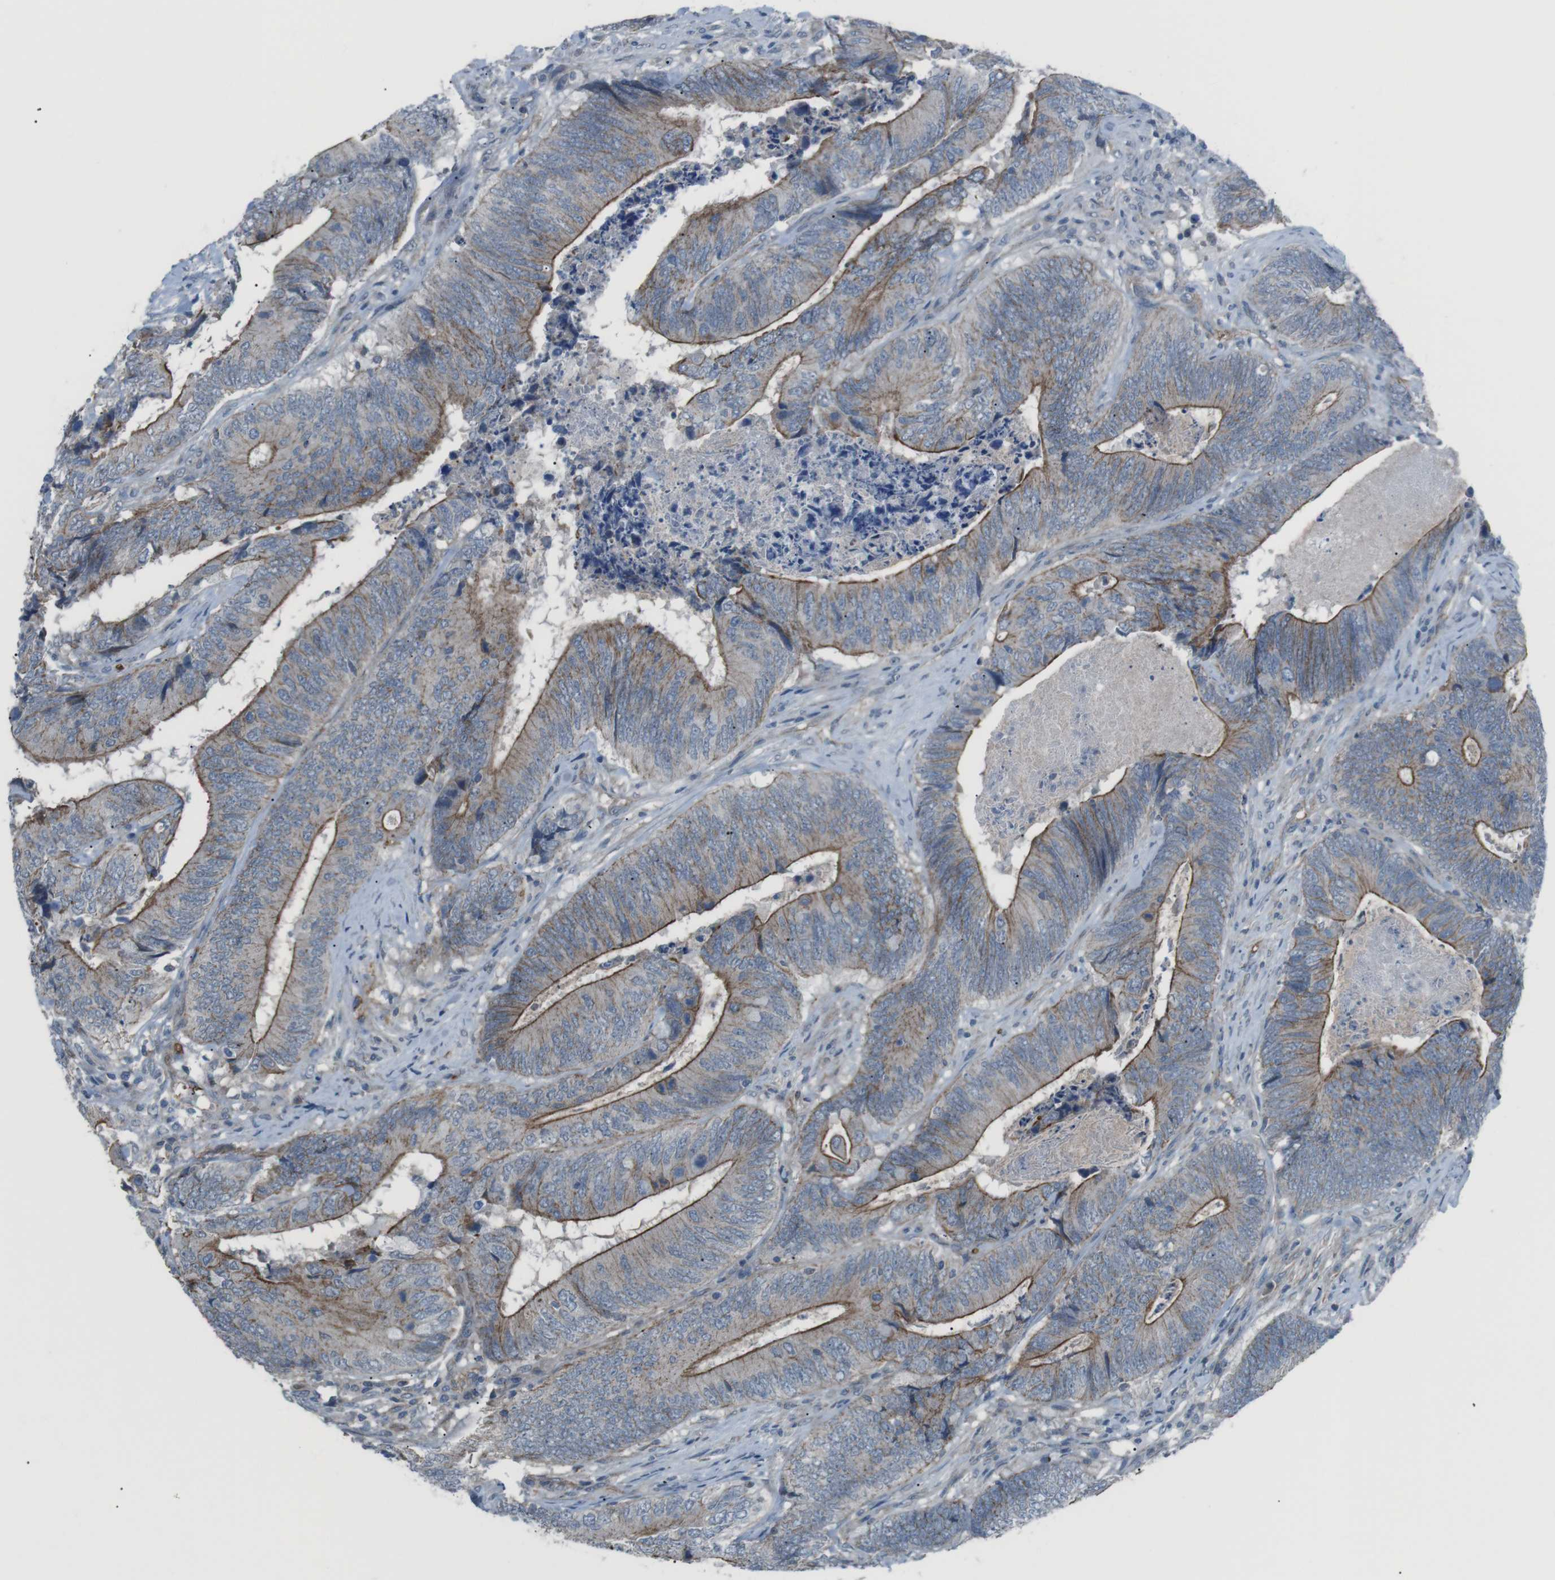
{"staining": {"intensity": "moderate", "quantity": "<25%", "location": "cytoplasmic/membranous"}, "tissue": "colorectal cancer", "cell_type": "Tumor cells", "image_type": "cancer", "snomed": [{"axis": "morphology", "description": "Normal tissue, NOS"}, {"axis": "morphology", "description": "Adenocarcinoma, NOS"}, {"axis": "topography", "description": "Colon"}], "caption": "Human colorectal cancer (adenocarcinoma) stained for a protein (brown) shows moderate cytoplasmic/membranous positive positivity in about <25% of tumor cells.", "gene": "SPTA1", "patient": {"sex": "male", "age": 56}}